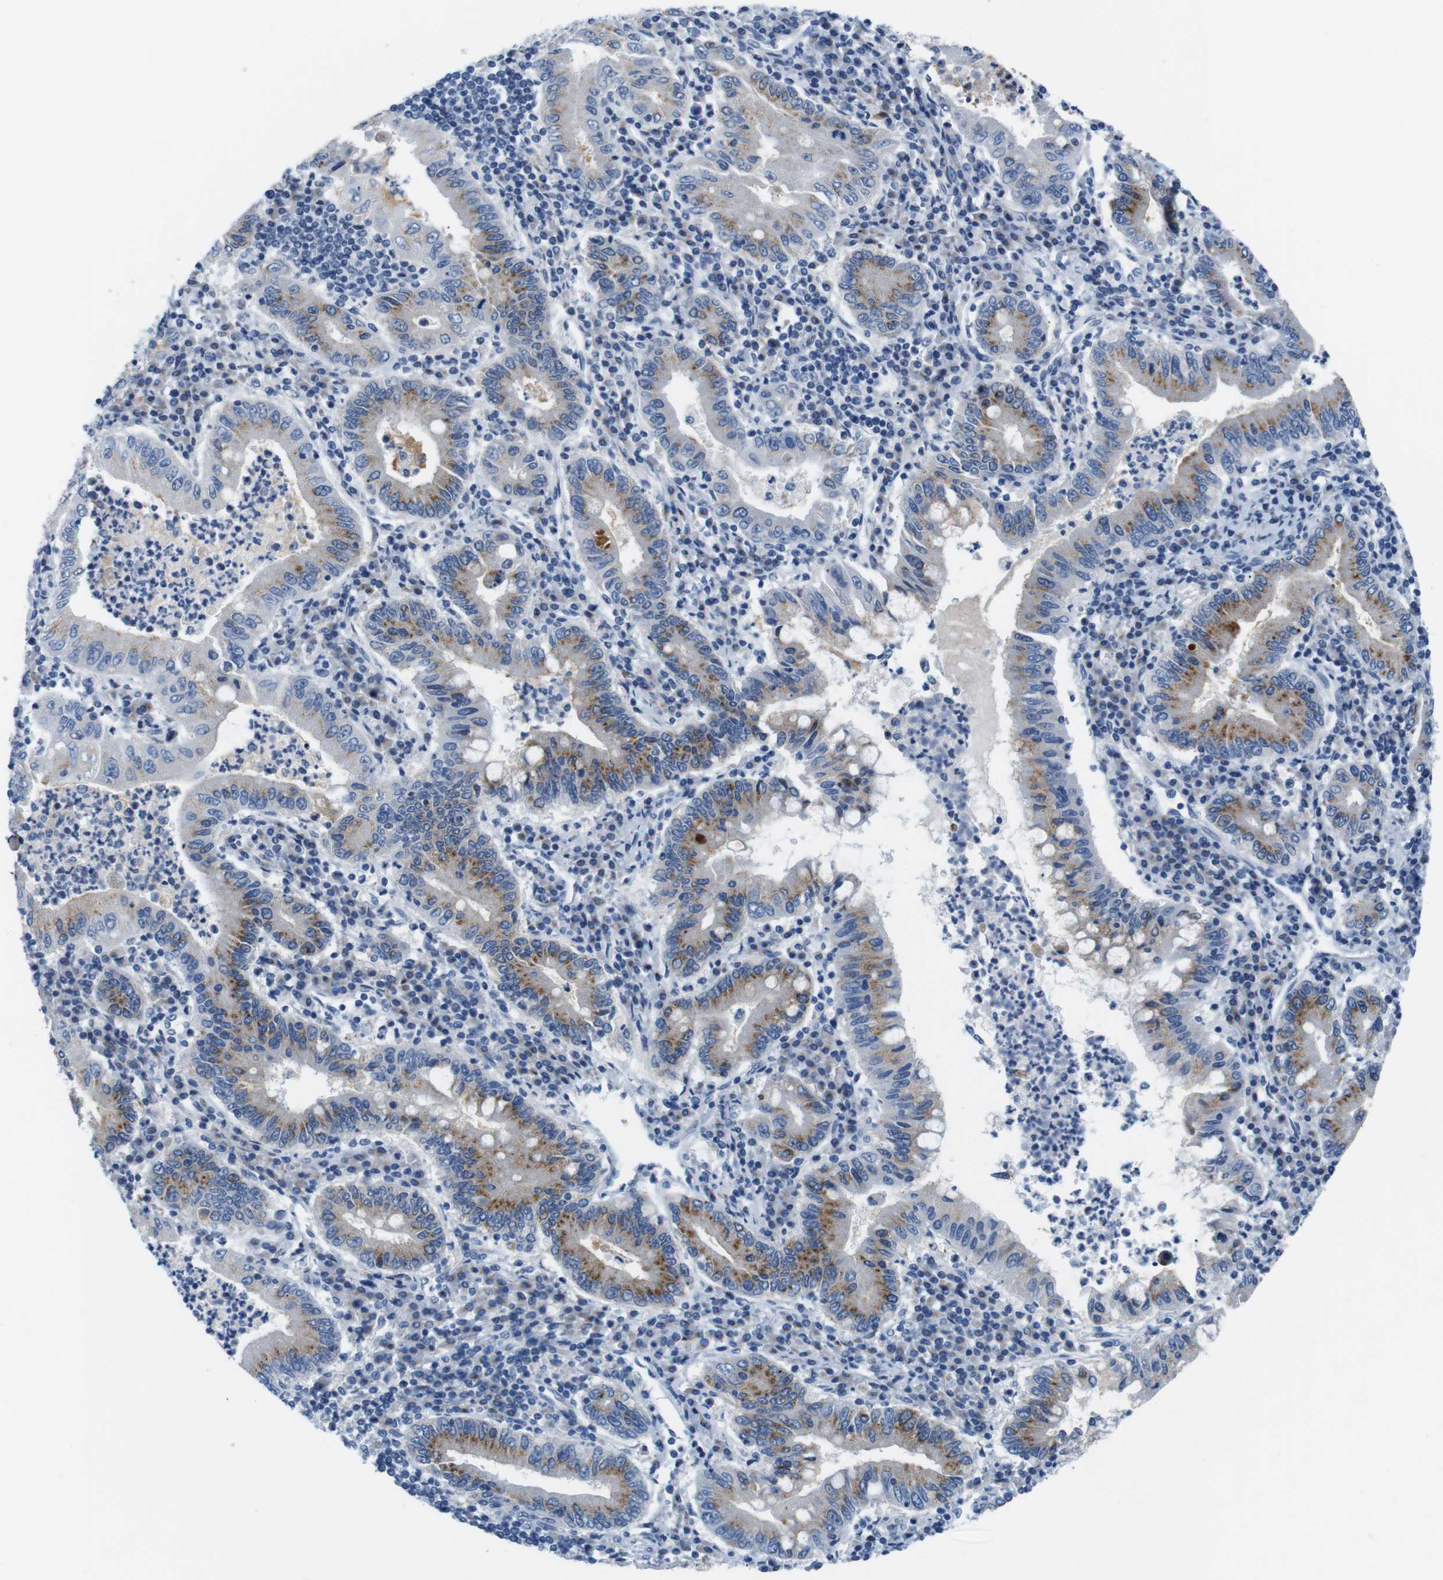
{"staining": {"intensity": "moderate", "quantity": ">75%", "location": "cytoplasmic/membranous"}, "tissue": "stomach cancer", "cell_type": "Tumor cells", "image_type": "cancer", "snomed": [{"axis": "morphology", "description": "Normal tissue, NOS"}, {"axis": "morphology", "description": "Adenocarcinoma, NOS"}, {"axis": "topography", "description": "Esophagus"}, {"axis": "topography", "description": "Stomach, upper"}, {"axis": "topography", "description": "Peripheral nerve tissue"}], "caption": "Stomach adenocarcinoma stained for a protein (brown) shows moderate cytoplasmic/membranous positive positivity in approximately >75% of tumor cells.", "gene": "GOLGA2", "patient": {"sex": "male", "age": 62}}